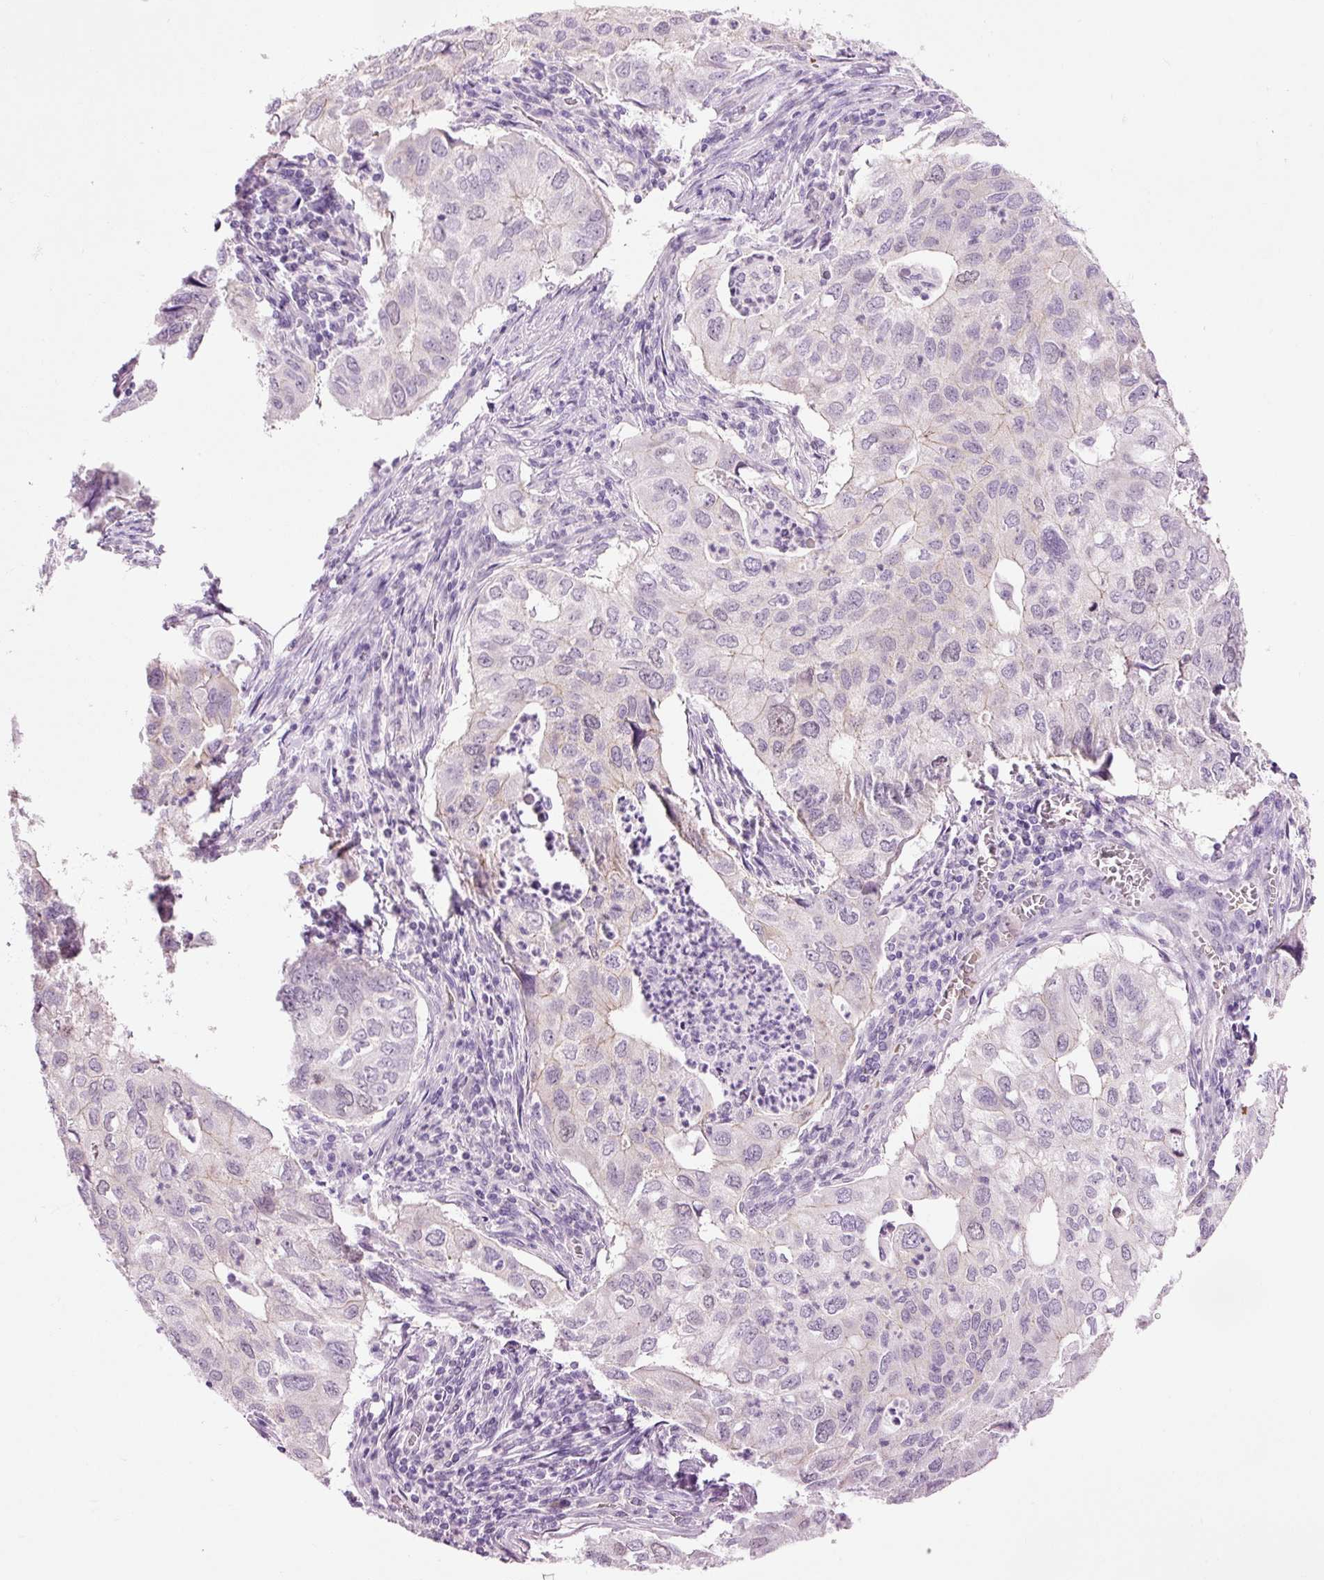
{"staining": {"intensity": "negative", "quantity": "none", "location": "none"}, "tissue": "lung cancer", "cell_type": "Tumor cells", "image_type": "cancer", "snomed": [{"axis": "morphology", "description": "Adenocarcinoma, NOS"}, {"axis": "topography", "description": "Lung"}], "caption": "Immunohistochemical staining of lung cancer (adenocarcinoma) demonstrates no significant staining in tumor cells.", "gene": "DHRS11", "patient": {"sex": "male", "age": 48}}